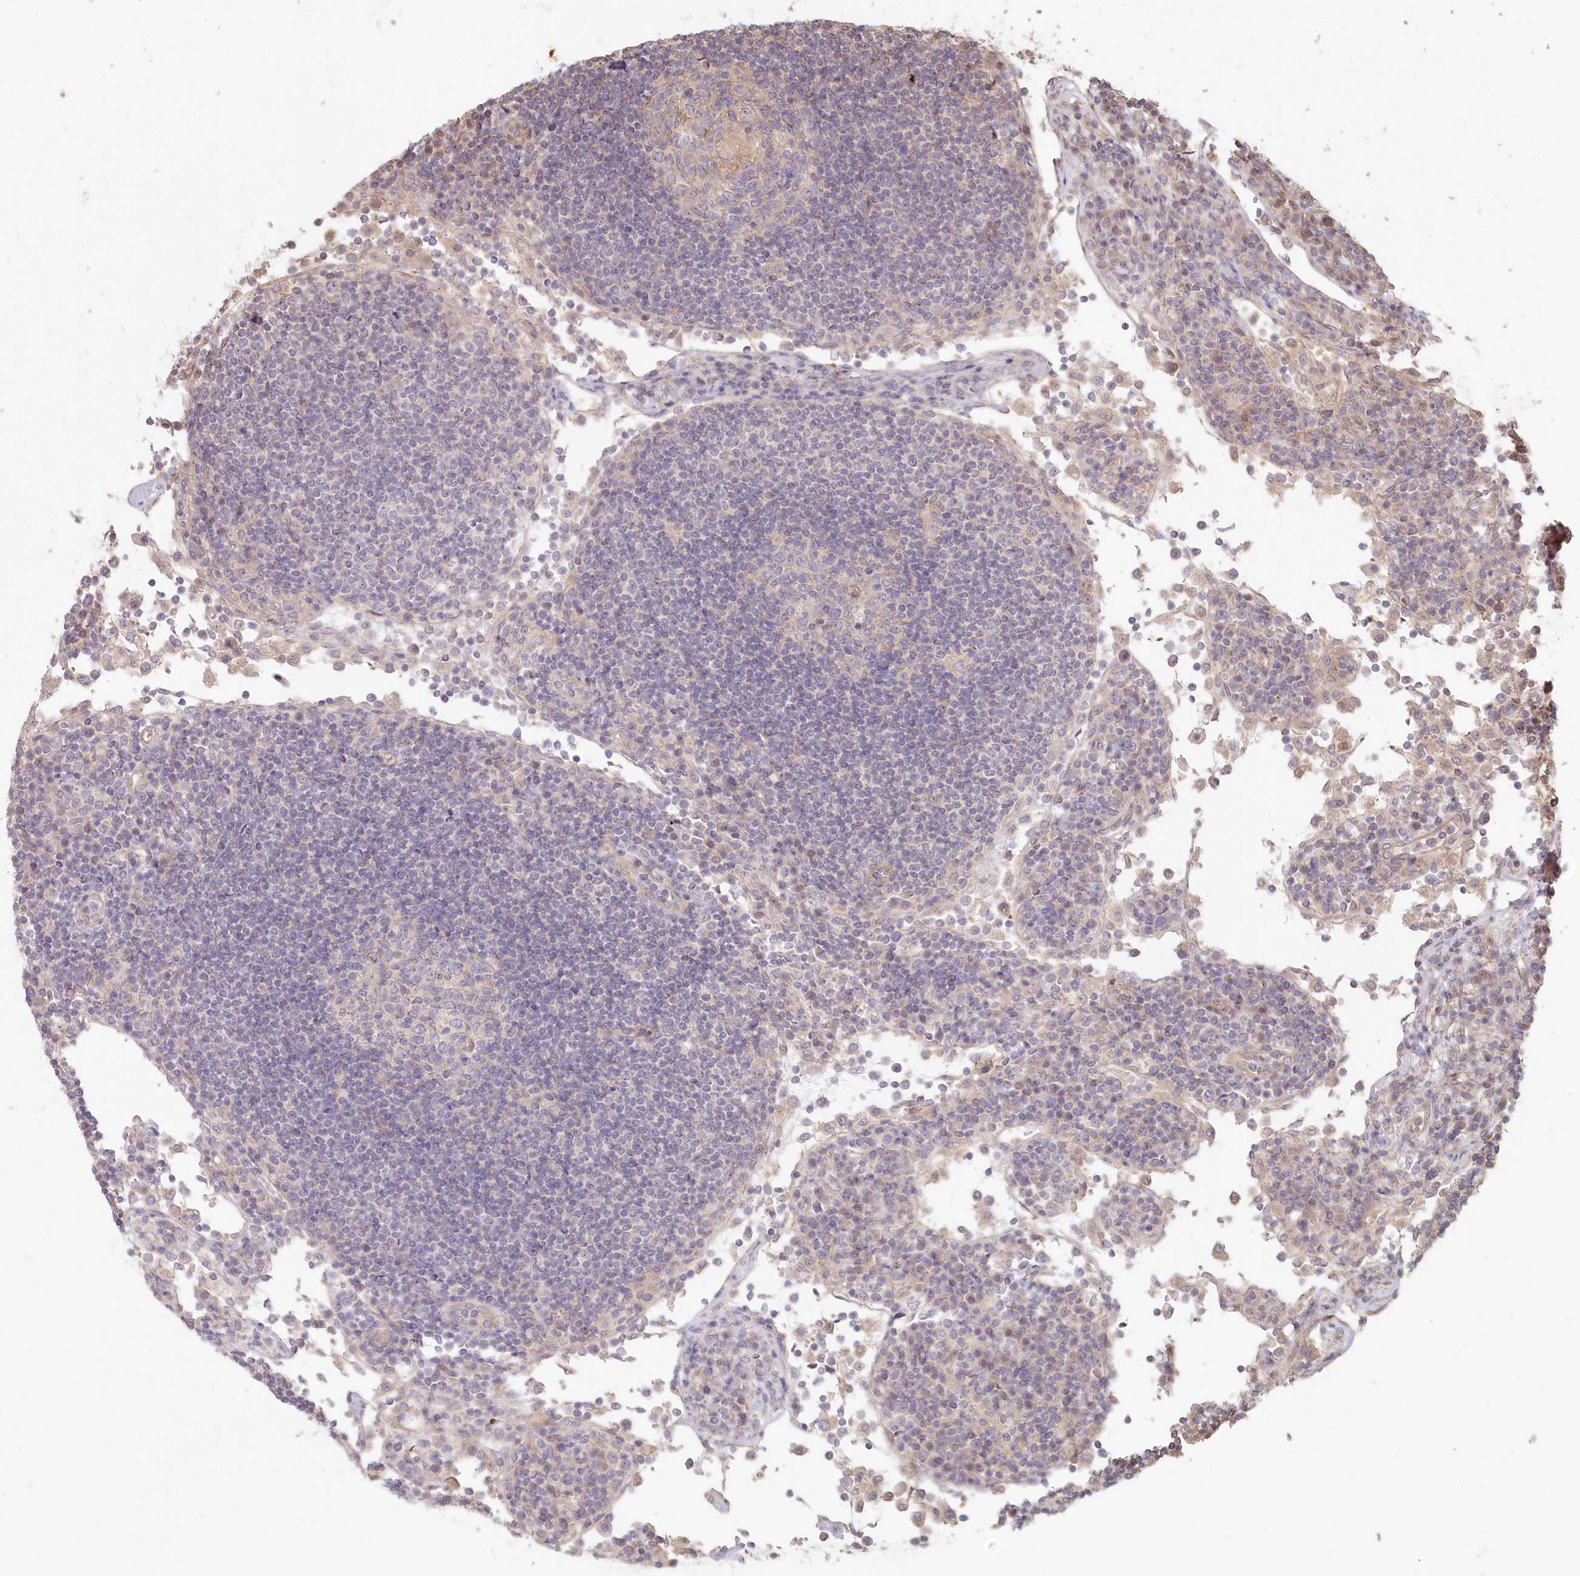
{"staining": {"intensity": "negative", "quantity": "none", "location": "none"}, "tissue": "lymph node", "cell_type": "Germinal center cells", "image_type": "normal", "snomed": [{"axis": "morphology", "description": "Normal tissue, NOS"}, {"axis": "topography", "description": "Lymph node"}], "caption": "The image displays no significant expression in germinal center cells of lymph node.", "gene": "TCHP", "patient": {"sex": "female", "age": 53}}